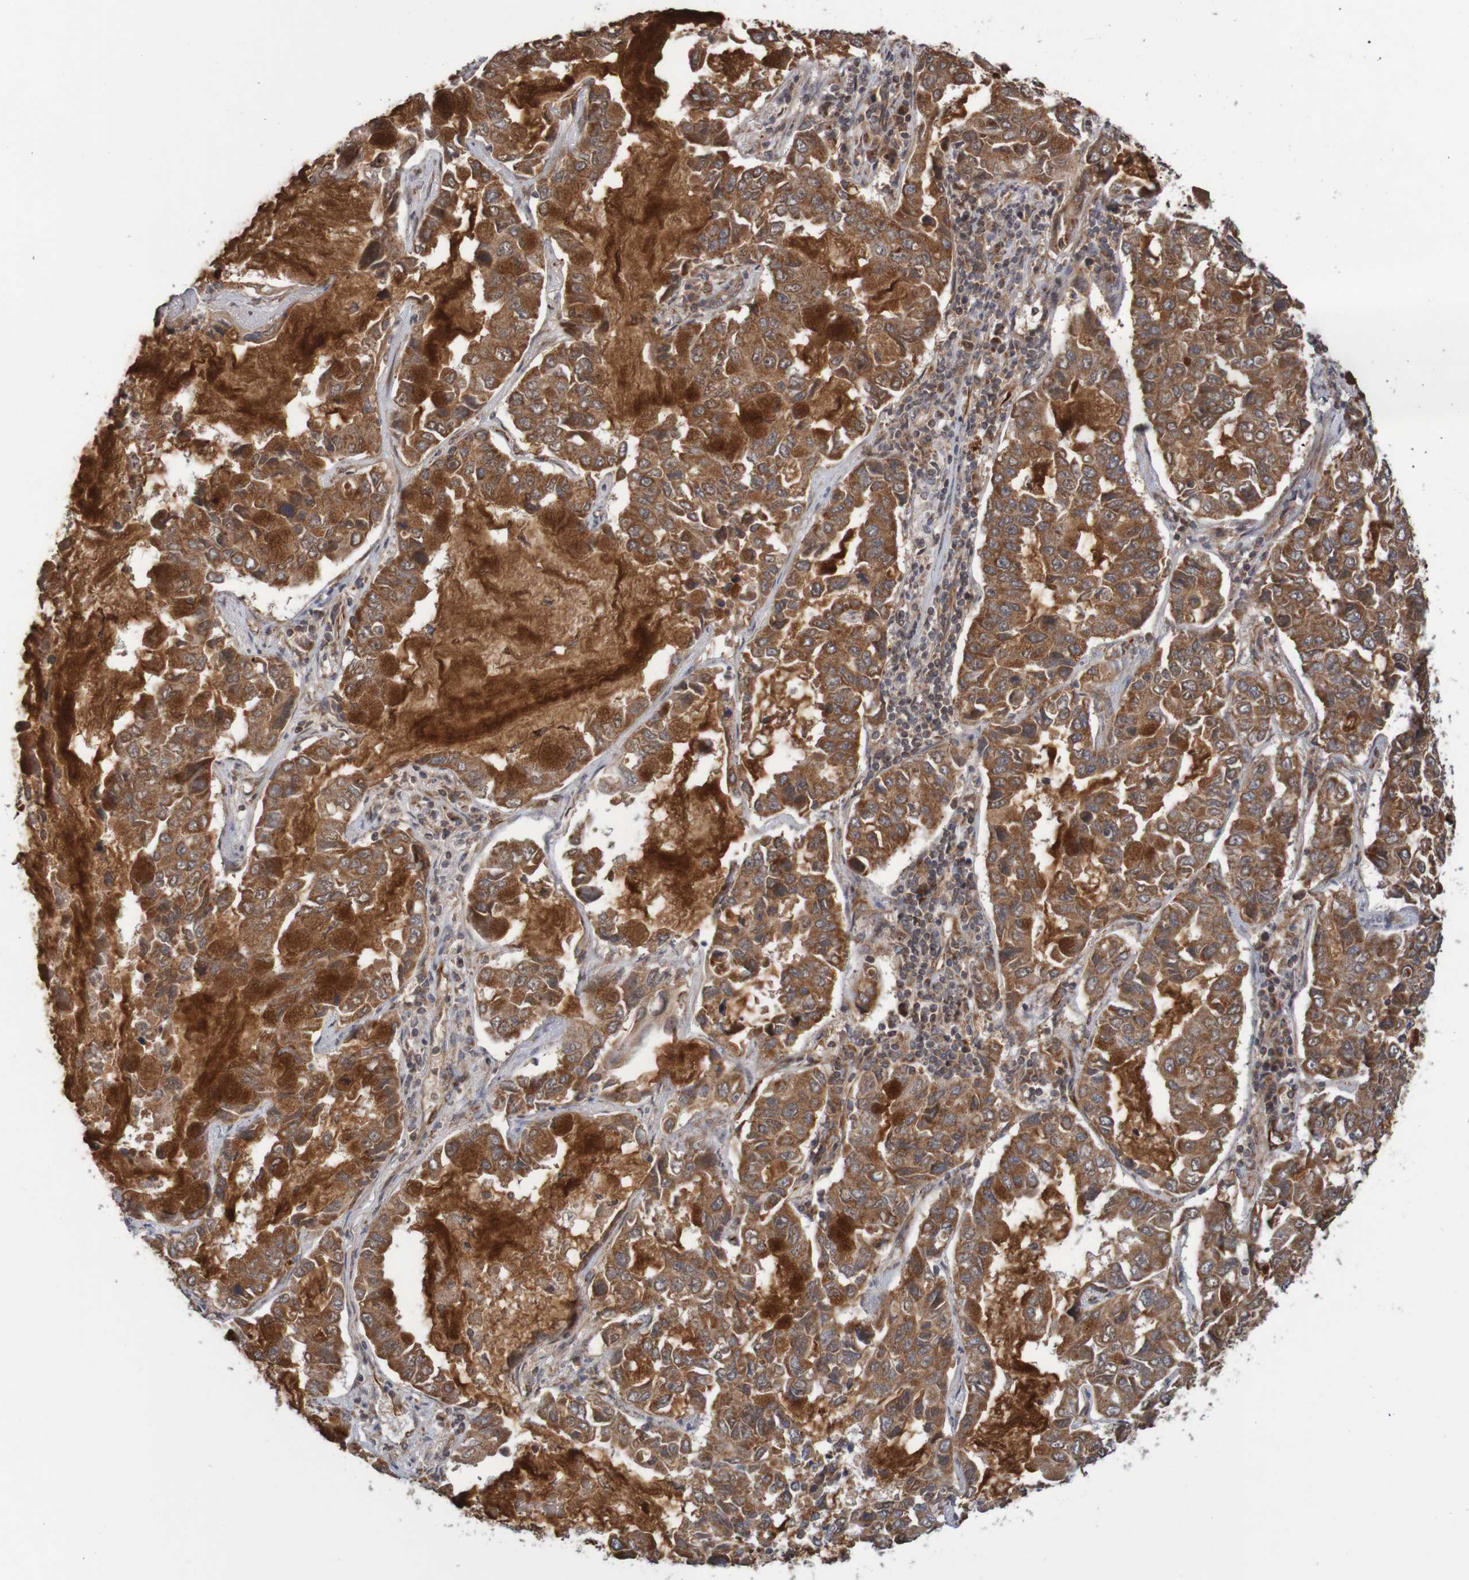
{"staining": {"intensity": "strong", "quantity": ">75%", "location": "cytoplasmic/membranous"}, "tissue": "lung cancer", "cell_type": "Tumor cells", "image_type": "cancer", "snomed": [{"axis": "morphology", "description": "Adenocarcinoma, NOS"}, {"axis": "topography", "description": "Lung"}], "caption": "Tumor cells demonstrate high levels of strong cytoplasmic/membranous positivity in approximately >75% of cells in human adenocarcinoma (lung).", "gene": "MRPL52", "patient": {"sex": "male", "age": 64}}